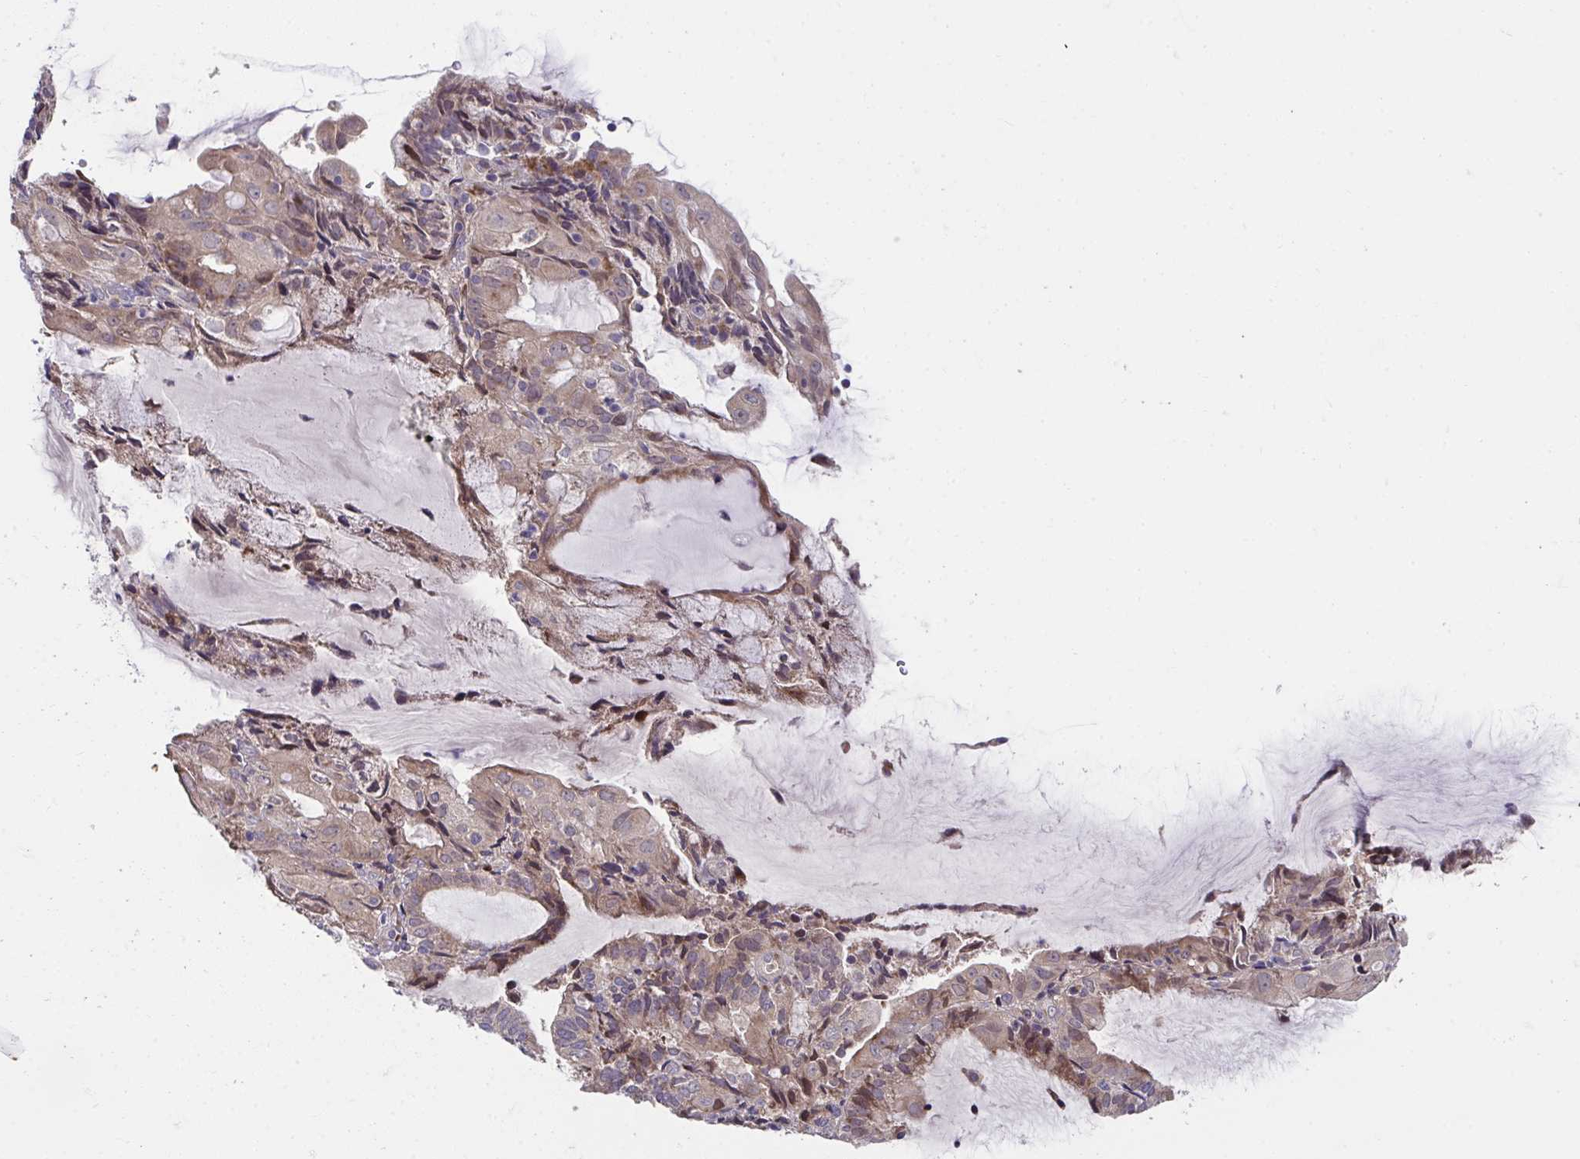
{"staining": {"intensity": "moderate", "quantity": ">75%", "location": "cytoplasmic/membranous"}, "tissue": "endometrial cancer", "cell_type": "Tumor cells", "image_type": "cancer", "snomed": [{"axis": "morphology", "description": "Adenocarcinoma, NOS"}, {"axis": "topography", "description": "Endometrium"}], "caption": "Immunohistochemical staining of endometrial adenocarcinoma exhibits medium levels of moderate cytoplasmic/membranous staining in about >75% of tumor cells.", "gene": "SUSD4", "patient": {"sex": "female", "age": 81}}